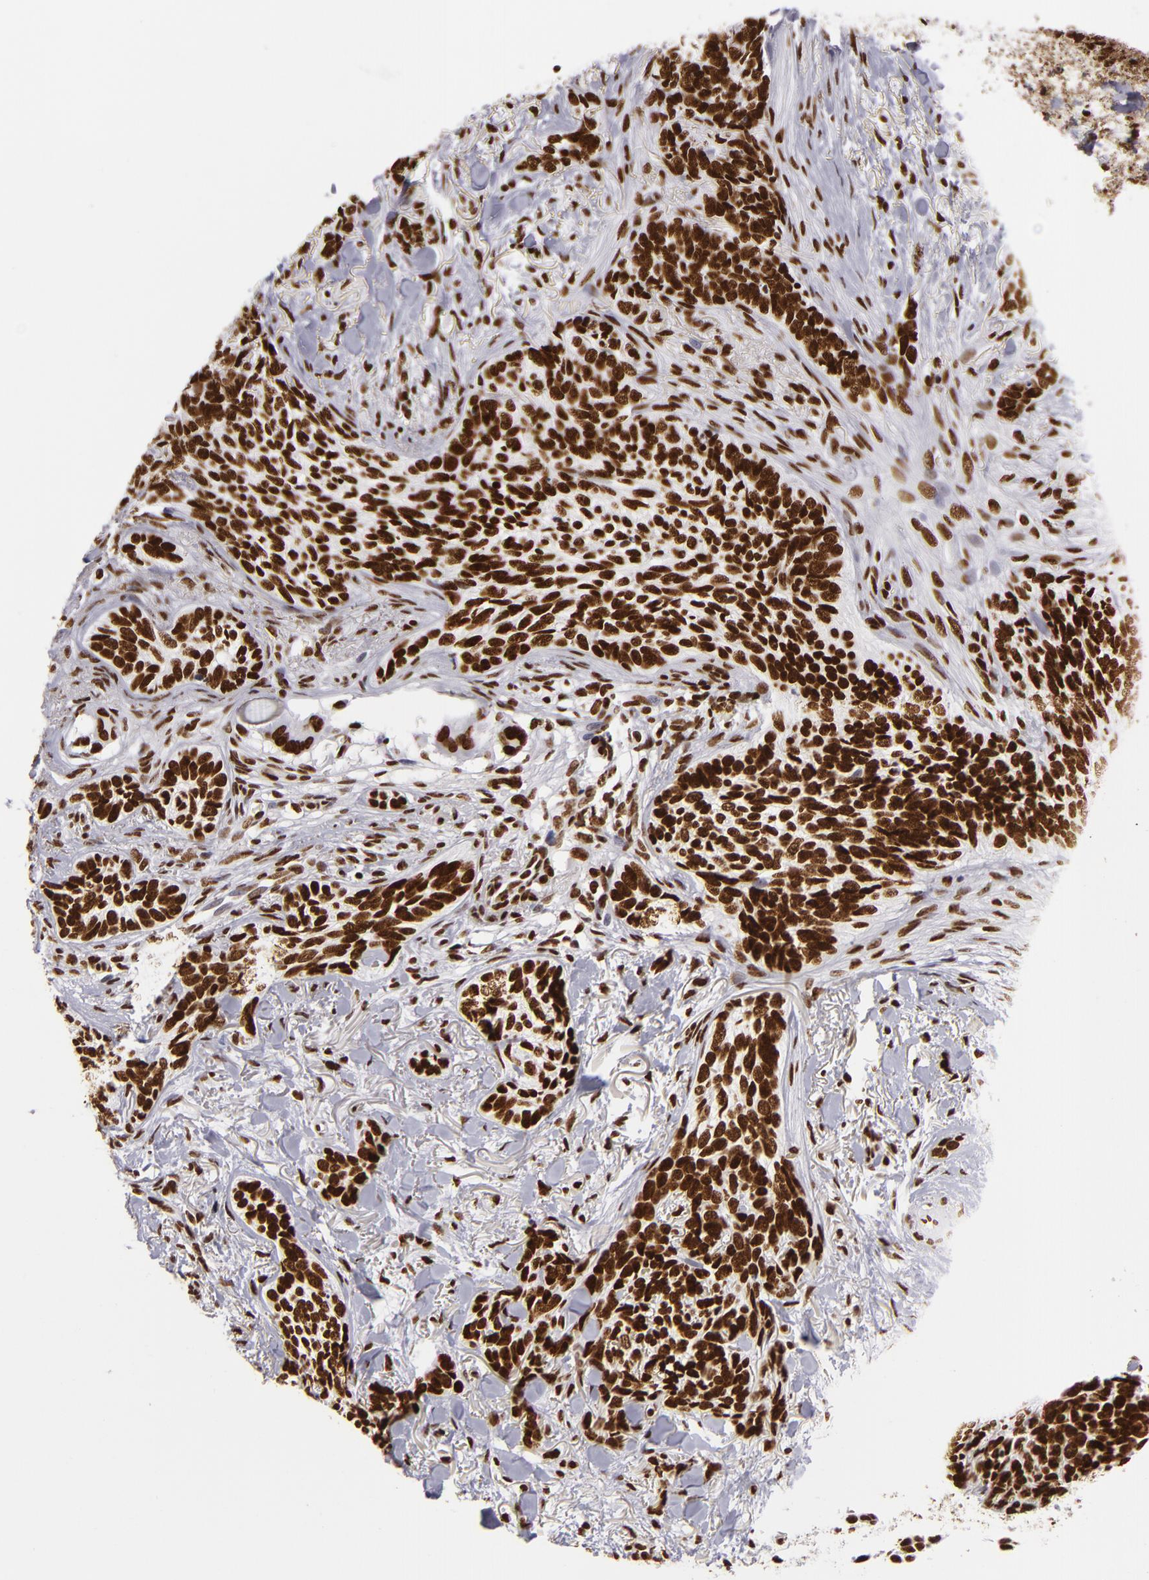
{"staining": {"intensity": "strong", "quantity": ">75%", "location": "nuclear"}, "tissue": "skin cancer", "cell_type": "Tumor cells", "image_type": "cancer", "snomed": [{"axis": "morphology", "description": "Basal cell carcinoma"}, {"axis": "topography", "description": "Skin"}], "caption": "Protein staining by IHC exhibits strong nuclear positivity in about >75% of tumor cells in skin cancer.", "gene": "SAFB", "patient": {"sex": "female", "age": 81}}